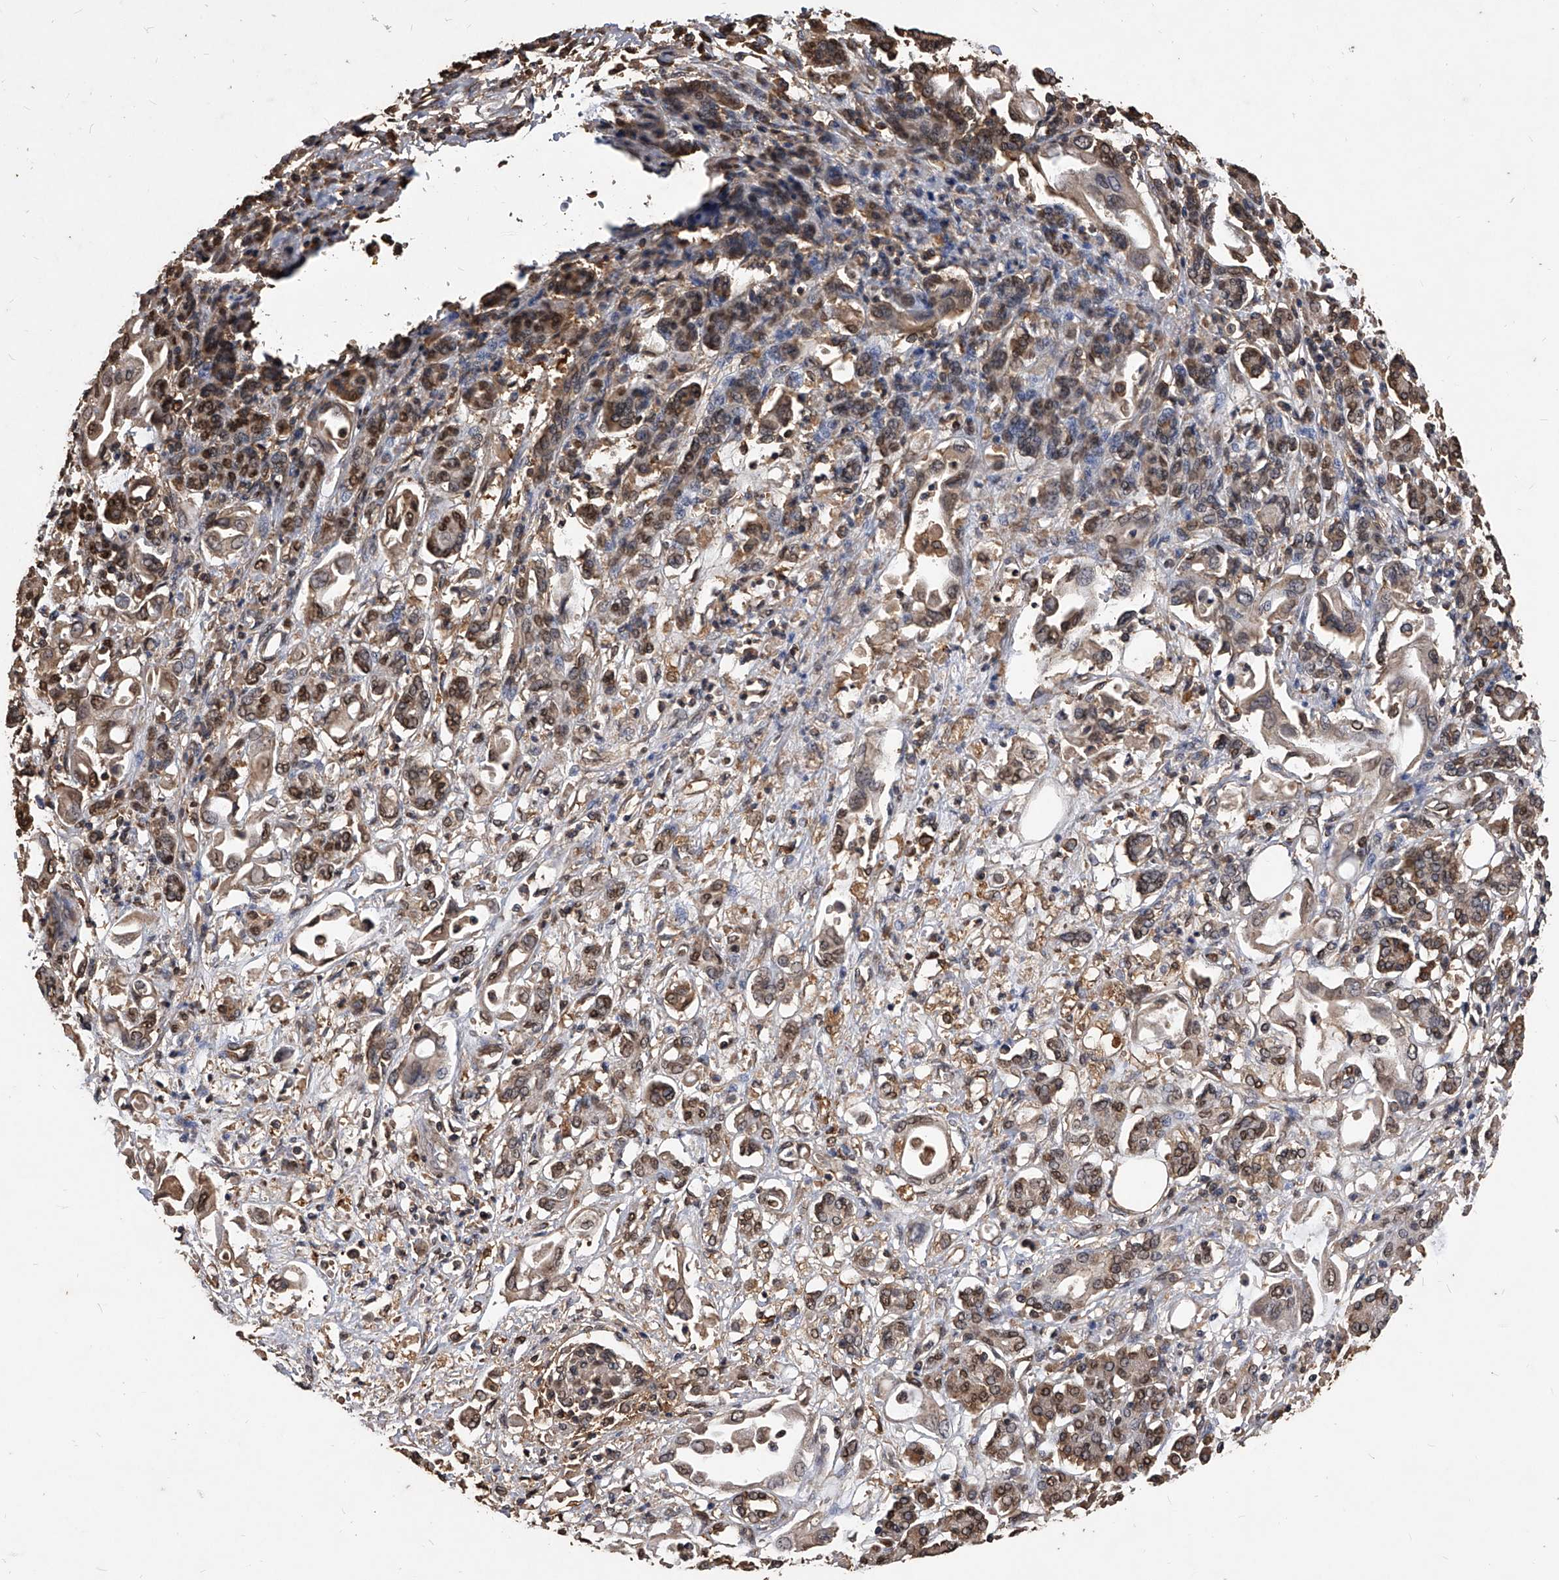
{"staining": {"intensity": "moderate", "quantity": ">75%", "location": "cytoplasmic/membranous,nuclear"}, "tissue": "pancreatic cancer", "cell_type": "Tumor cells", "image_type": "cancer", "snomed": [{"axis": "morphology", "description": "Adenocarcinoma, NOS"}, {"axis": "topography", "description": "Pancreas"}], "caption": "Immunohistochemistry micrograph of neoplastic tissue: human pancreatic cancer stained using immunohistochemistry shows medium levels of moderate protein expression localized specifically in the cytoplasmic/membranous and nuclear of tumor cells, appearing as a cytoplasmic/membranous and nuclear brown color.", "gene": "FBXL4", "patient": {"sex": "female", "age": 57}}